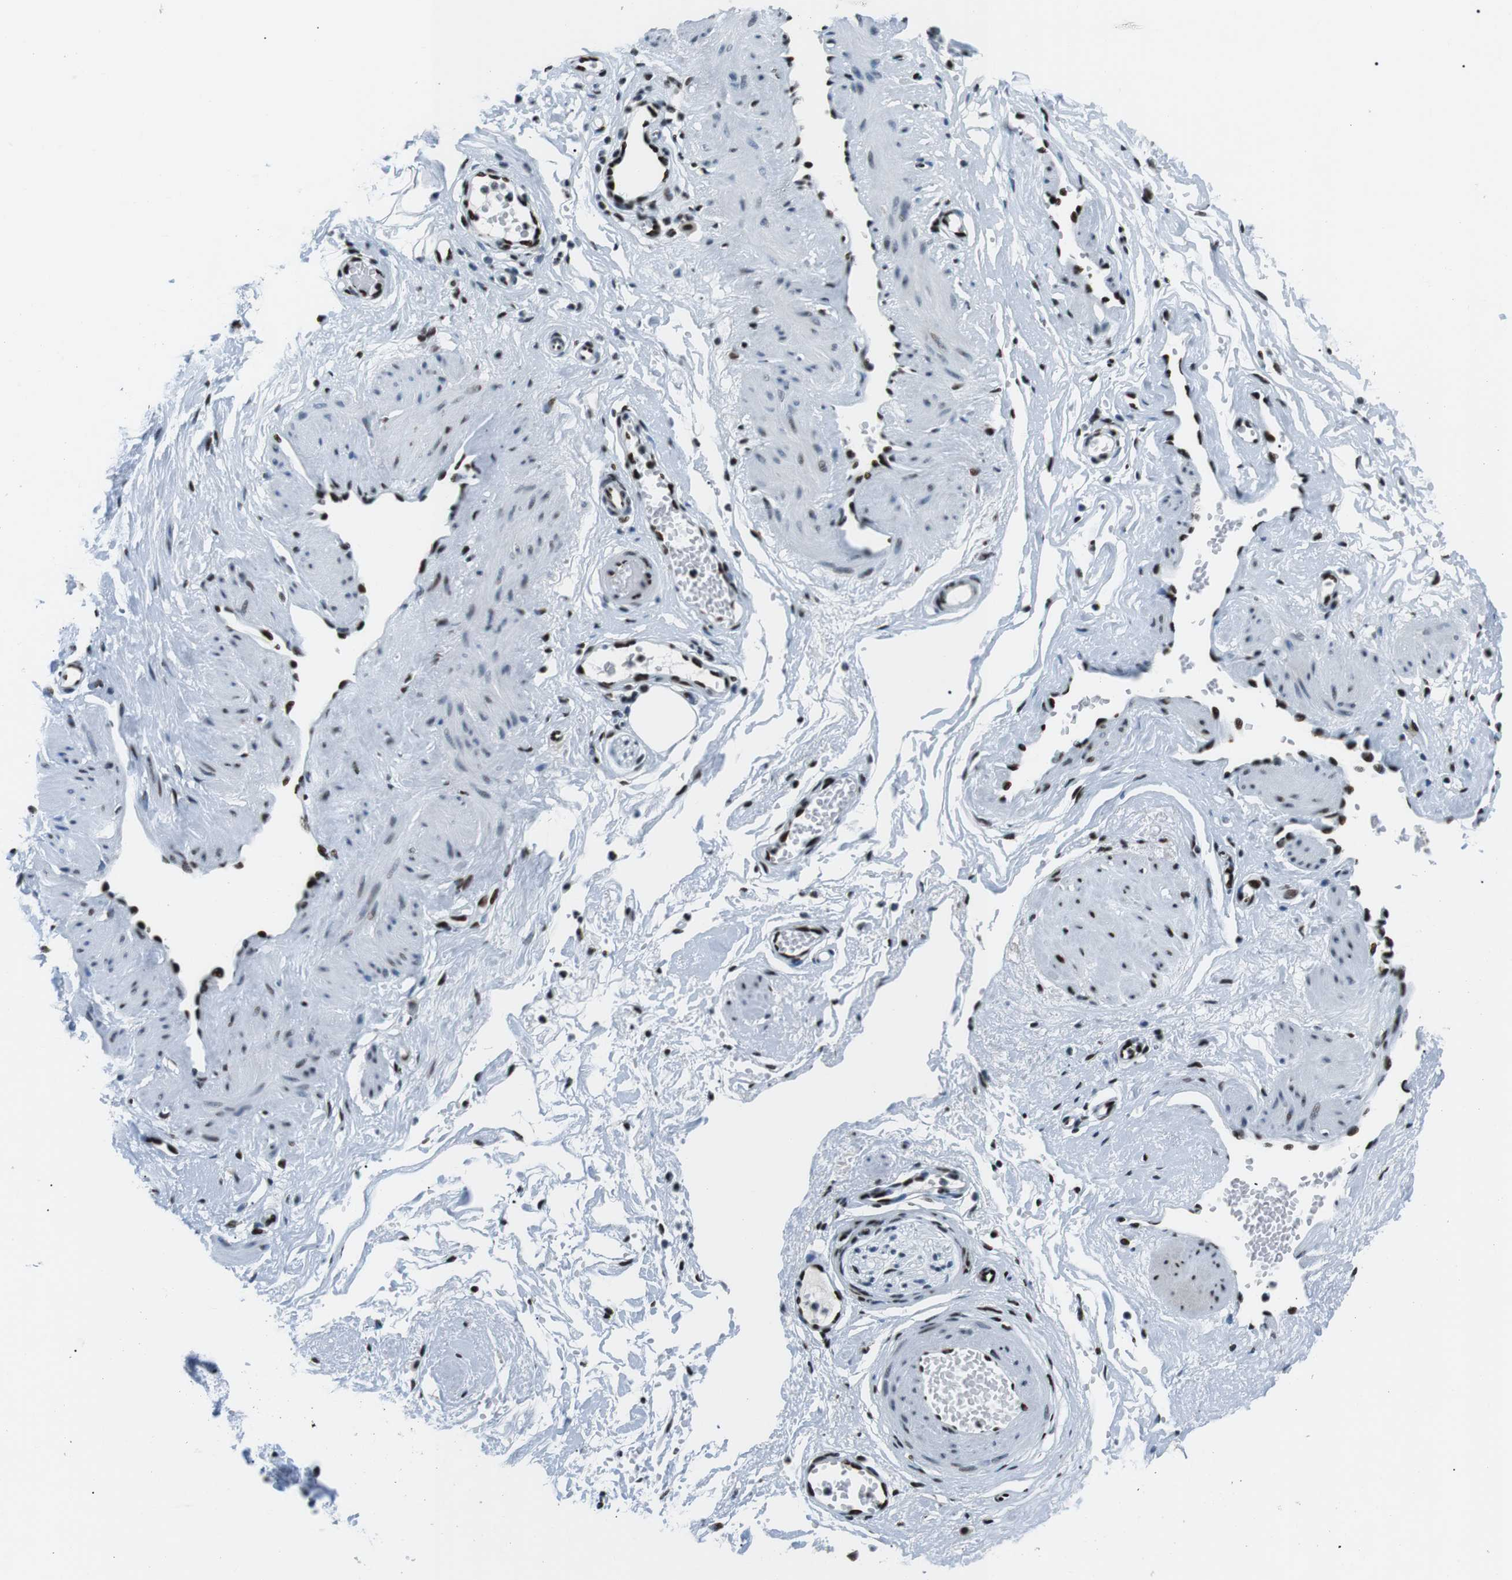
{"staining": {"intensity": "strong", "quantity": ">75%", "location": "nuclear"}, "tissue": "adipose tissue", "cell_type": "Adipocytes", "image_type": "normal", "snomed": [{"axis": "morphology", "description": "Normal tissue, NOS"}, {"axis": "topography", "description": "Soft tissue"}, {"axis": "topography", "description": "Vascular tissue"}], "caption": "Immunohistochemical staining of normal human adipose tissue demonstrates >75% levels of strong nuclear protein positivity in approximately >75% of adipocytes.", "gene": "PML", "patient": {"sex": "female", "age": 35}}